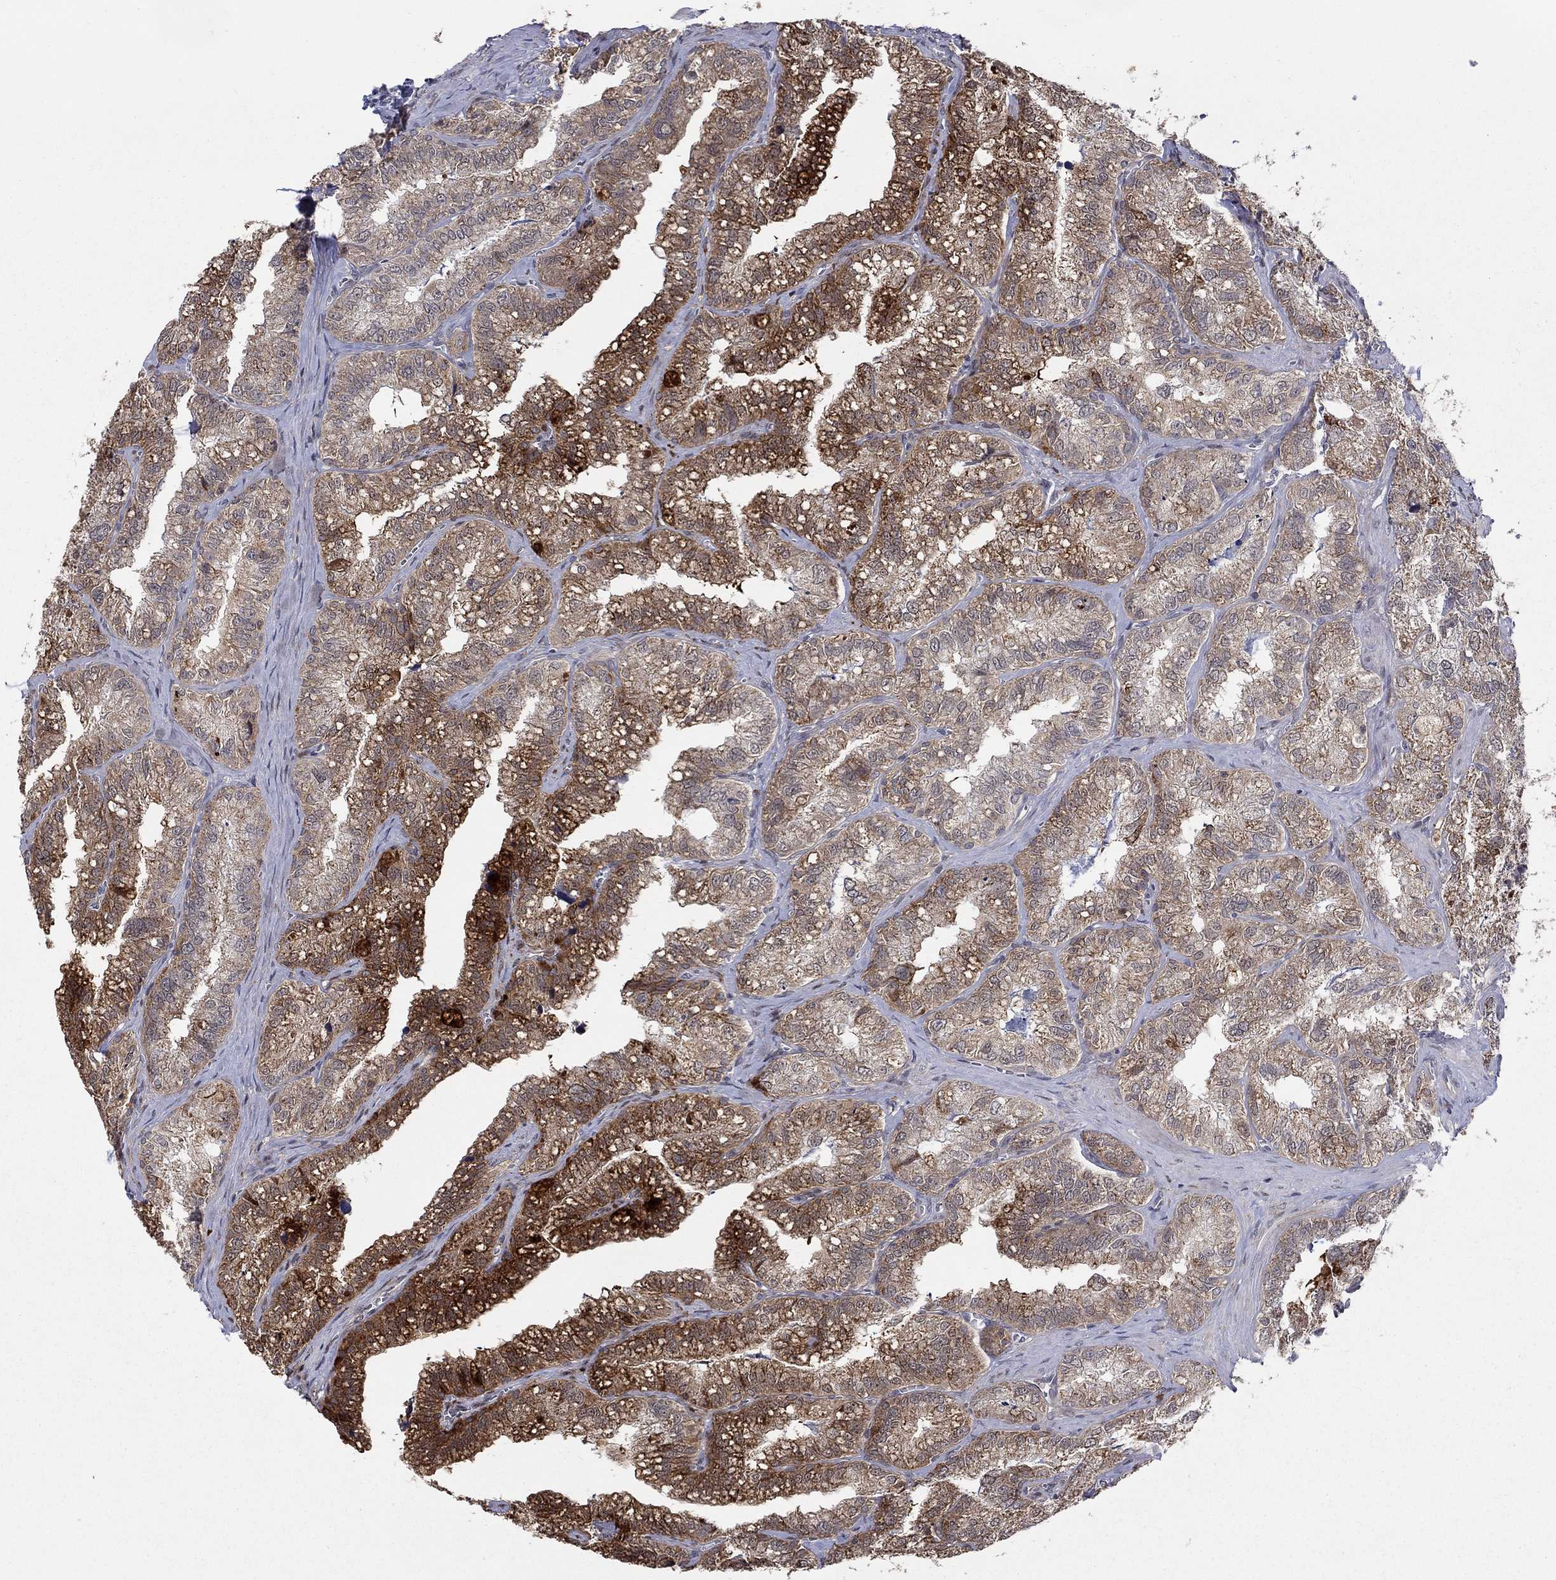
{"staining": {"intensity": "strong", "quantity": "25%-75%", "location": "cytoplasmic/membranous"}, "tissue": "seminal vesicle", "cell_type": "Glandular cells", "image_type": "normal", "snomed": [{"axis": "morphology", "description": "Normal tissue, NOS"}, {"axis": "topography", "description": "Seminal veicle"}], "caption": "Immunohistochemical staining of normal human seminal vesicle reveals strong cytoplasmic/membranous protein positivity in approximately 25%-75% of glandular cells.", "gene": "LPCAT4", "patient": {"sex": "male", "age": 57}}